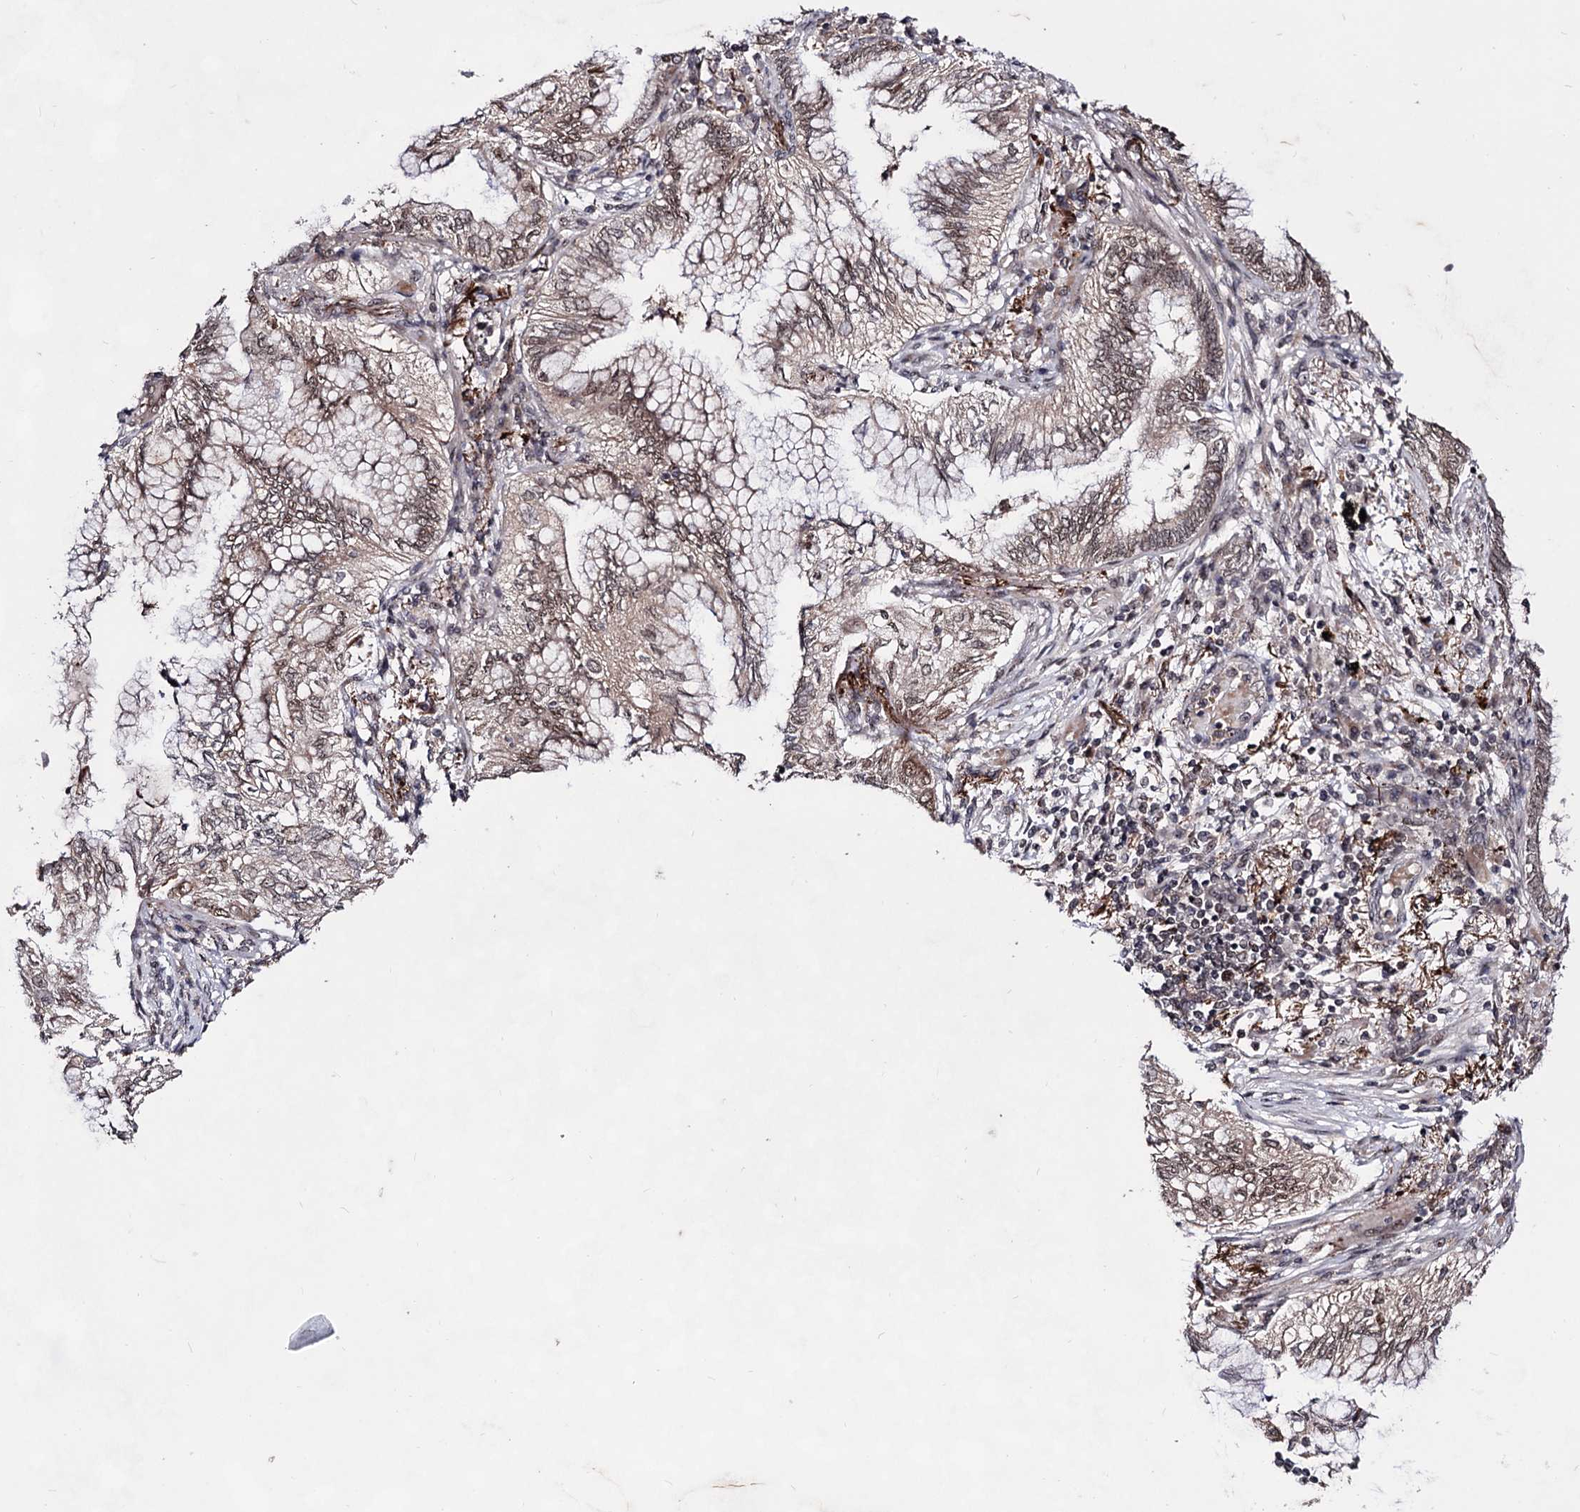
{"staining": {"intensity": "moderate", "quantity": ">75%", "location": "cytoplasmic/membranous,nuclear"}, "tissue": "lung cancer", "cell_type": "Tumor cells", "image_type": "cancer", "snomed": [{"axis": "morphology", "description": "Adenocarcinoma, NOS"}, {"axis": "topography", "description": "Lung"}], "caption": "The micrograph demonstrates staining of adenocarcinoma (lung), revealing moderate cytoplasmic/membranous and nuclear protein positivity (brown color) within tumor cells.", "gene": "EXOSC10", "patient": {"sex": "female", "age": 70}}